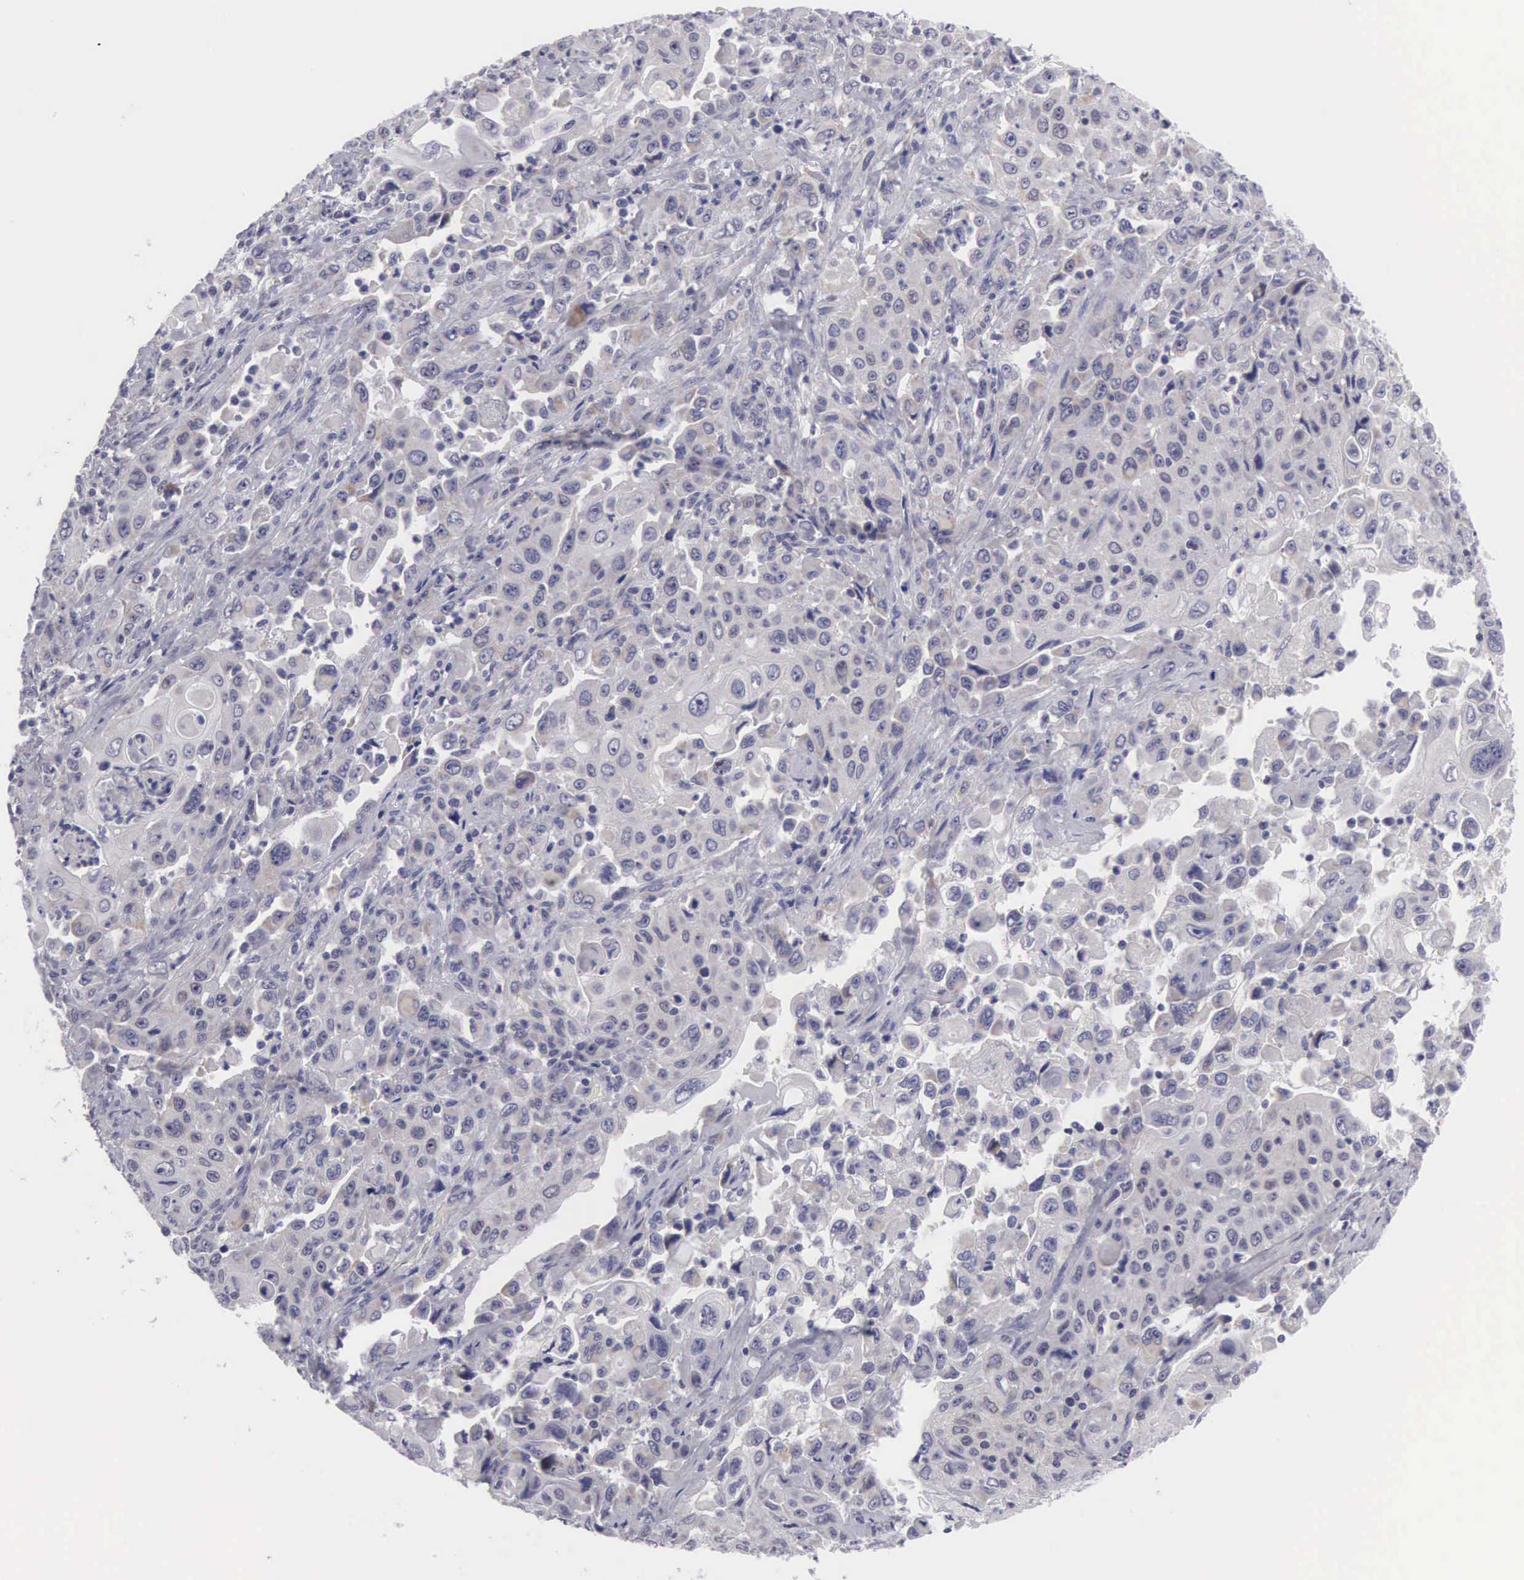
{"staining": {"intensity": "negative", "quantity": "none", "location": "none"}, "tissue": "pancreatic cancer", "cell_type": "Tumor cells", "image_type": "cancer", "snomed": [{"axis": "morphology", "description": "Adenocarcinoma, NOS"}, {"axis": "topography", "description": "Pancreas"}], "caption": "This is an immunohistochemistry micrograph of adenocarcinoma (pancreatic). There is no positivity in tumor cells.", "gene": "SOX11", "patient": {"sex": "male", "age": 70}}